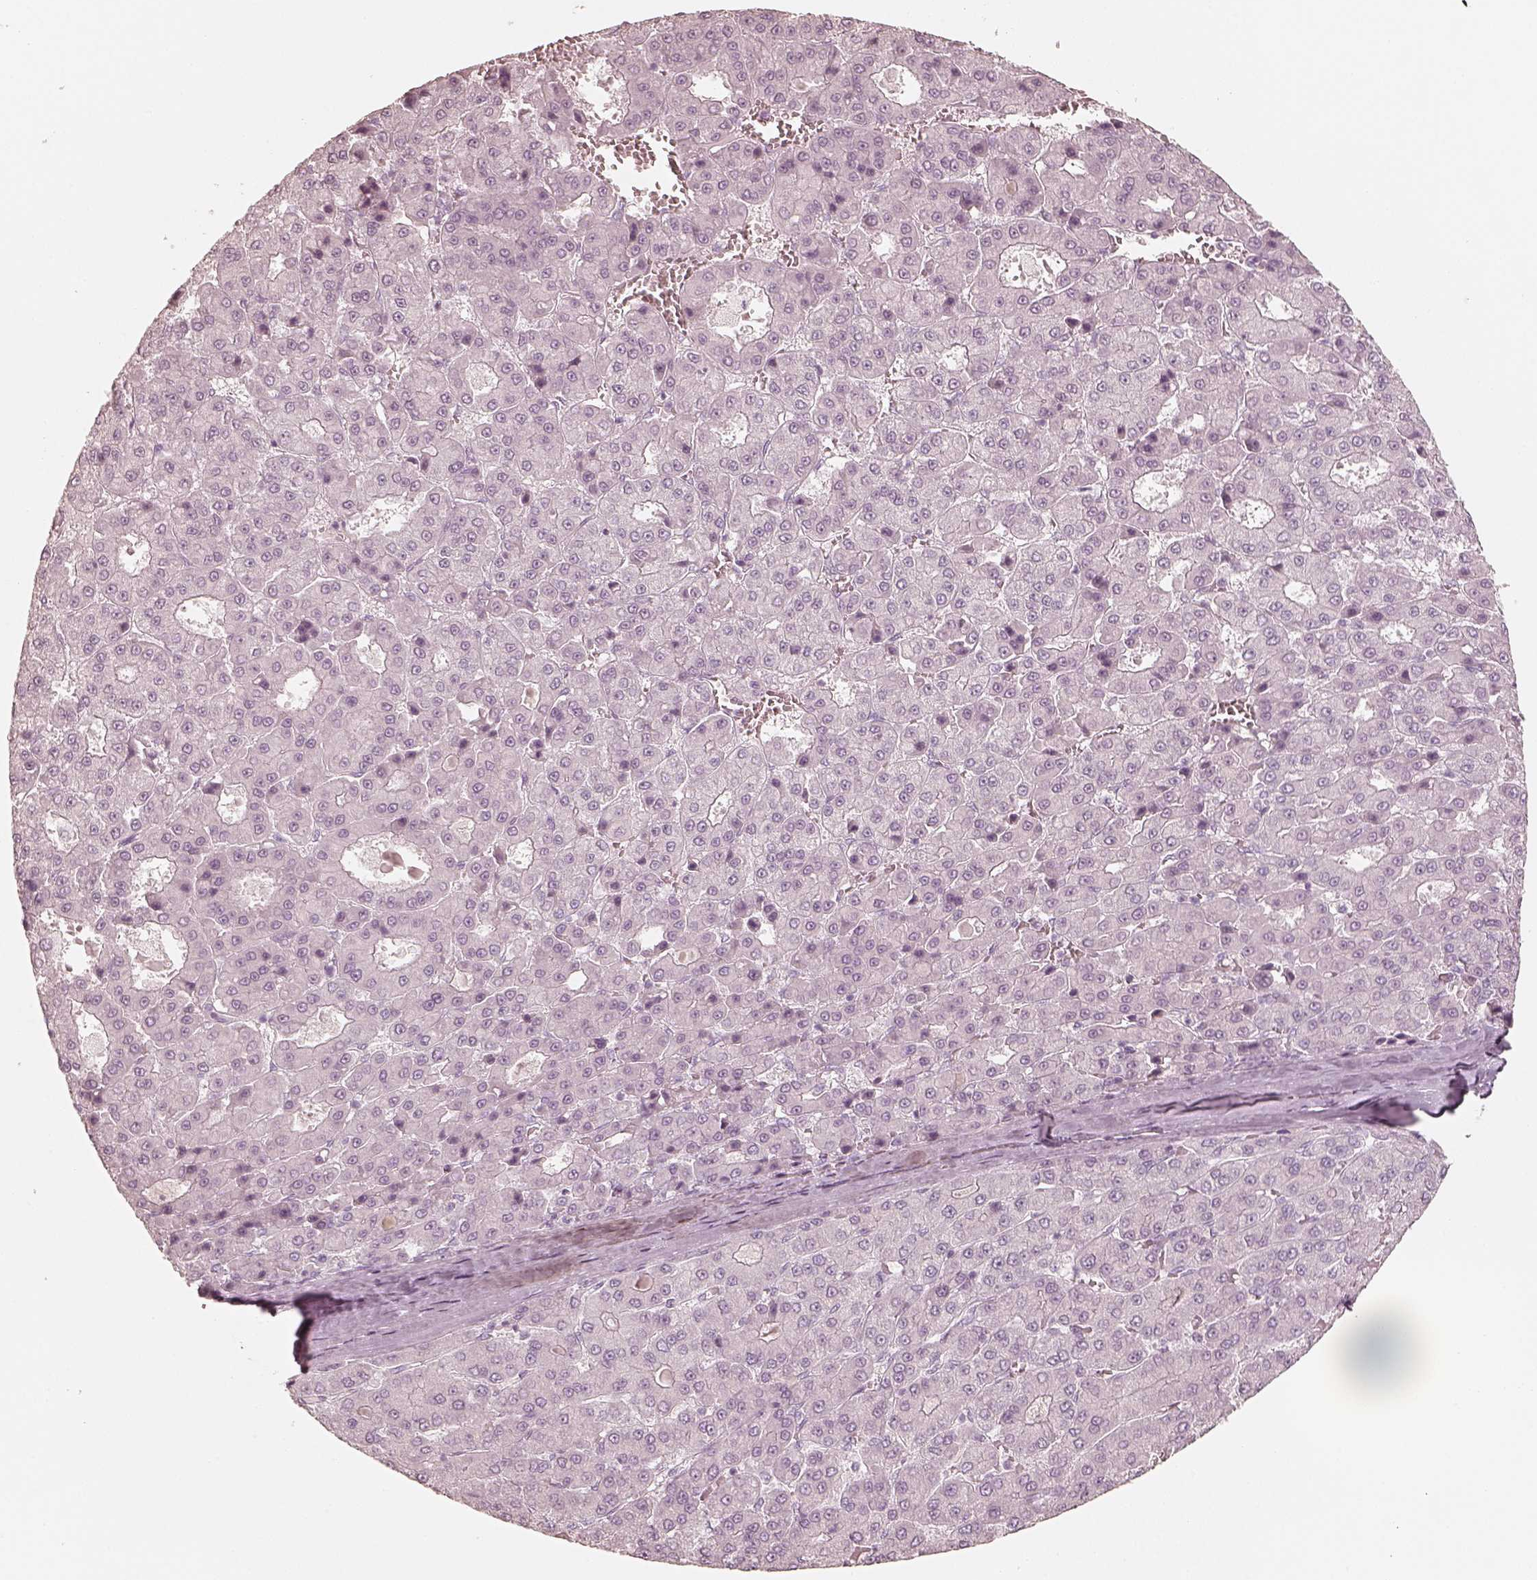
{"staining": {"intensity": "negative", "quantity": "none", "location": "none"}, "tissue": "liver cancer", "cell_type": "Tumor cells", "image_type": "cancer", "snomed": [{"axis": "morphology", "description": "Carcinoma, Hepatocellular, NOS"}, {"axis": "topography", "description": "Liver"}], "caption": "High power microscopy image of an immunohistochemistry image of hepatocellular carcinoma (liver), revealing no significant expression in tumor cells. The staining is performed using DAB brown chromogen with nuclei counter-stained in using hematoxylin.", "gene": "KRT82", "patient": {"sex": "male", "age": 70}}